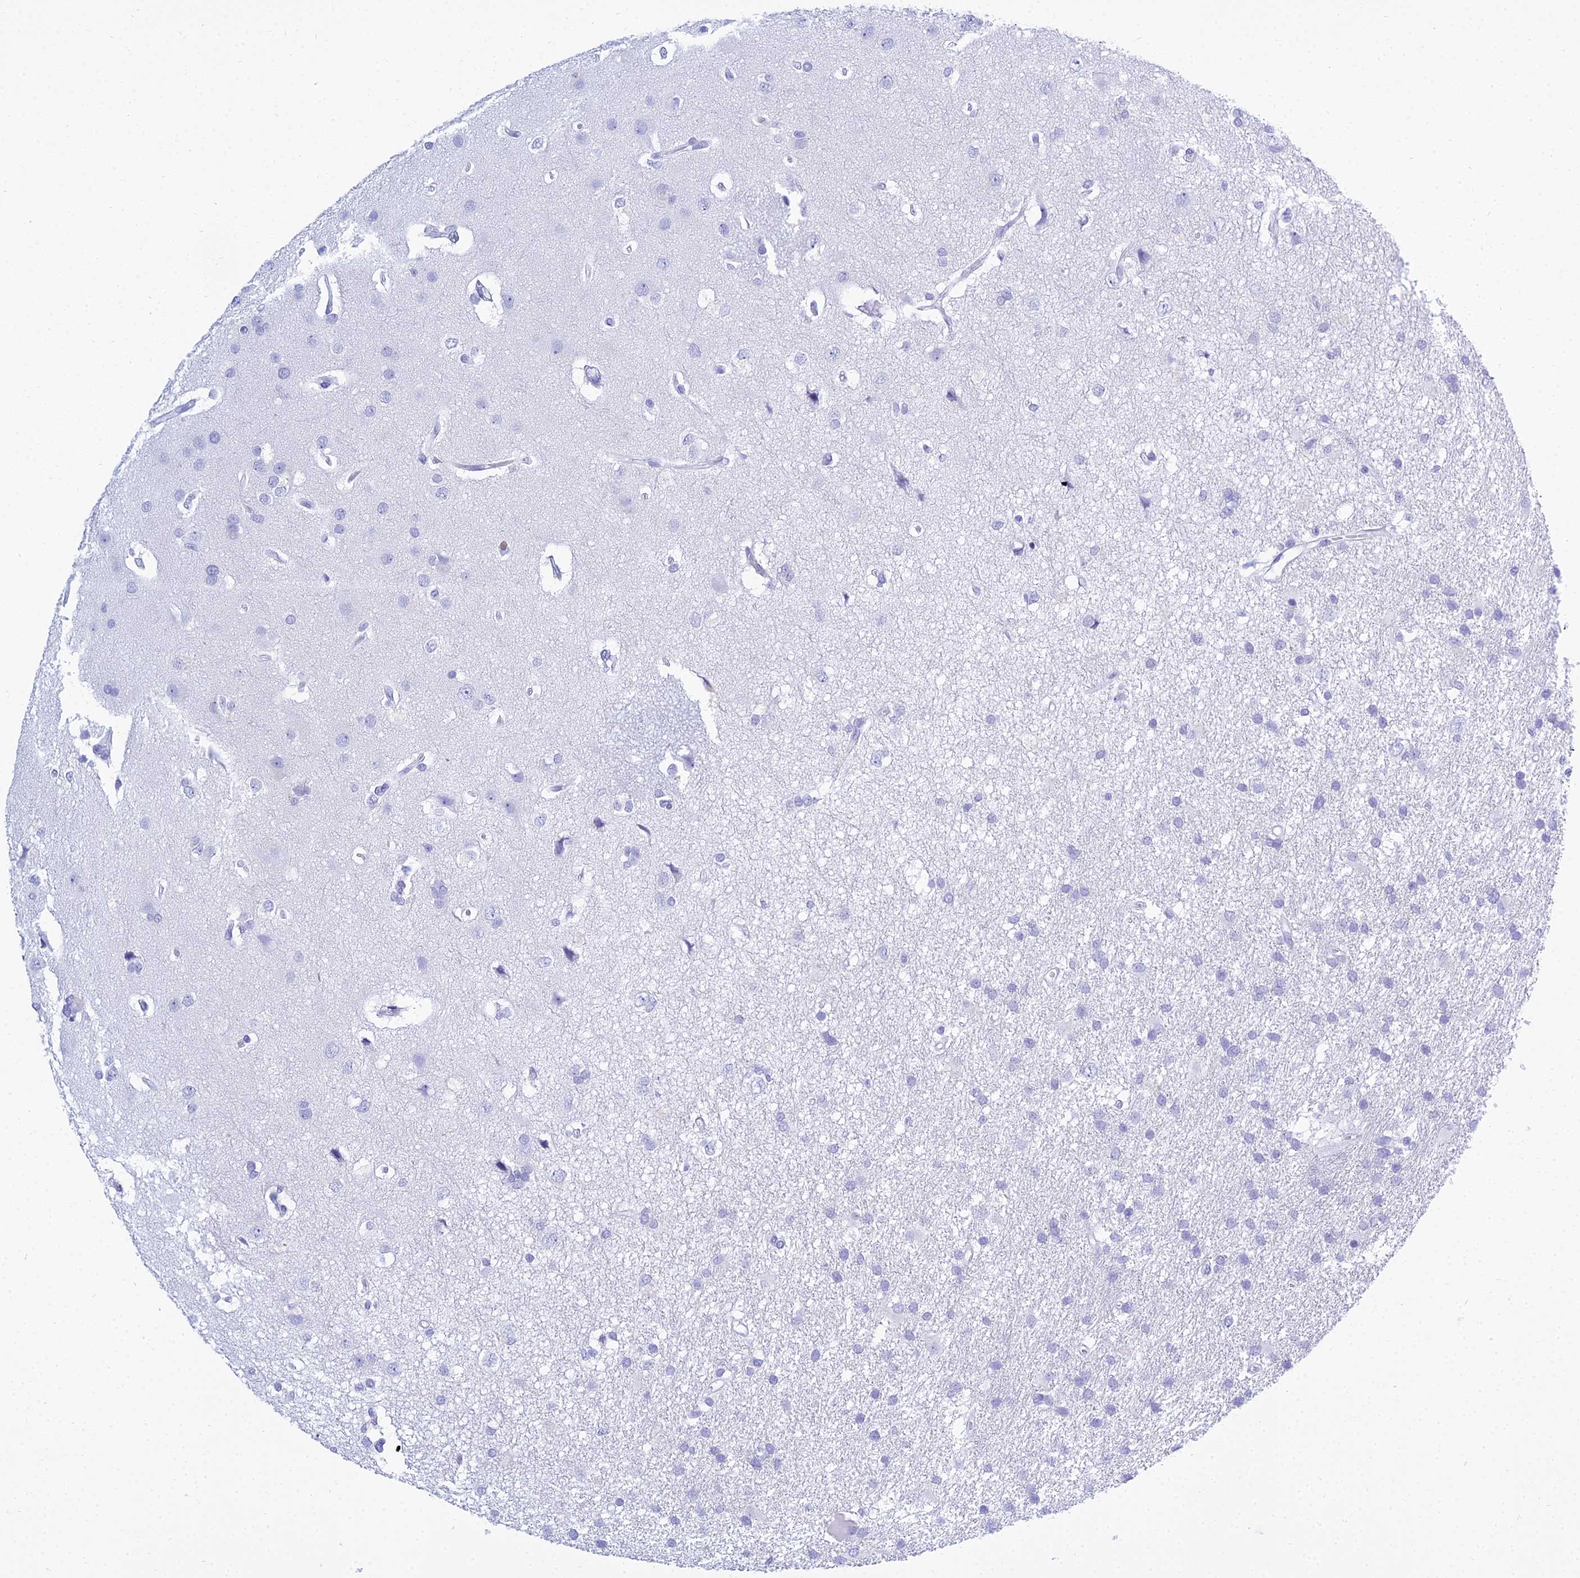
{"staining": {"intensity": "negative", "quantity": "none", "location": "none"}, "tissue": "glioma", "cell_type": "Tumor cells", "image_type": "cancer", "snomed": [{"axis": "morphology", "description": "Glioma, malignant, High grade"}, {"axis": "topography", "description": "Brain"}], "caption": "Immunohistochemistry photomicrograph of human malignant high-grade glioma stained for a protein (brown), which reveals no positivity in tumor cells. The staining was performed using DAB to visualize the protein expression in brown, while the nuclei were stained in blue with hematoxylin (Magnification: 20x).", "gene": "PATE4", "patient": {"sex": "male", "age": 77}}